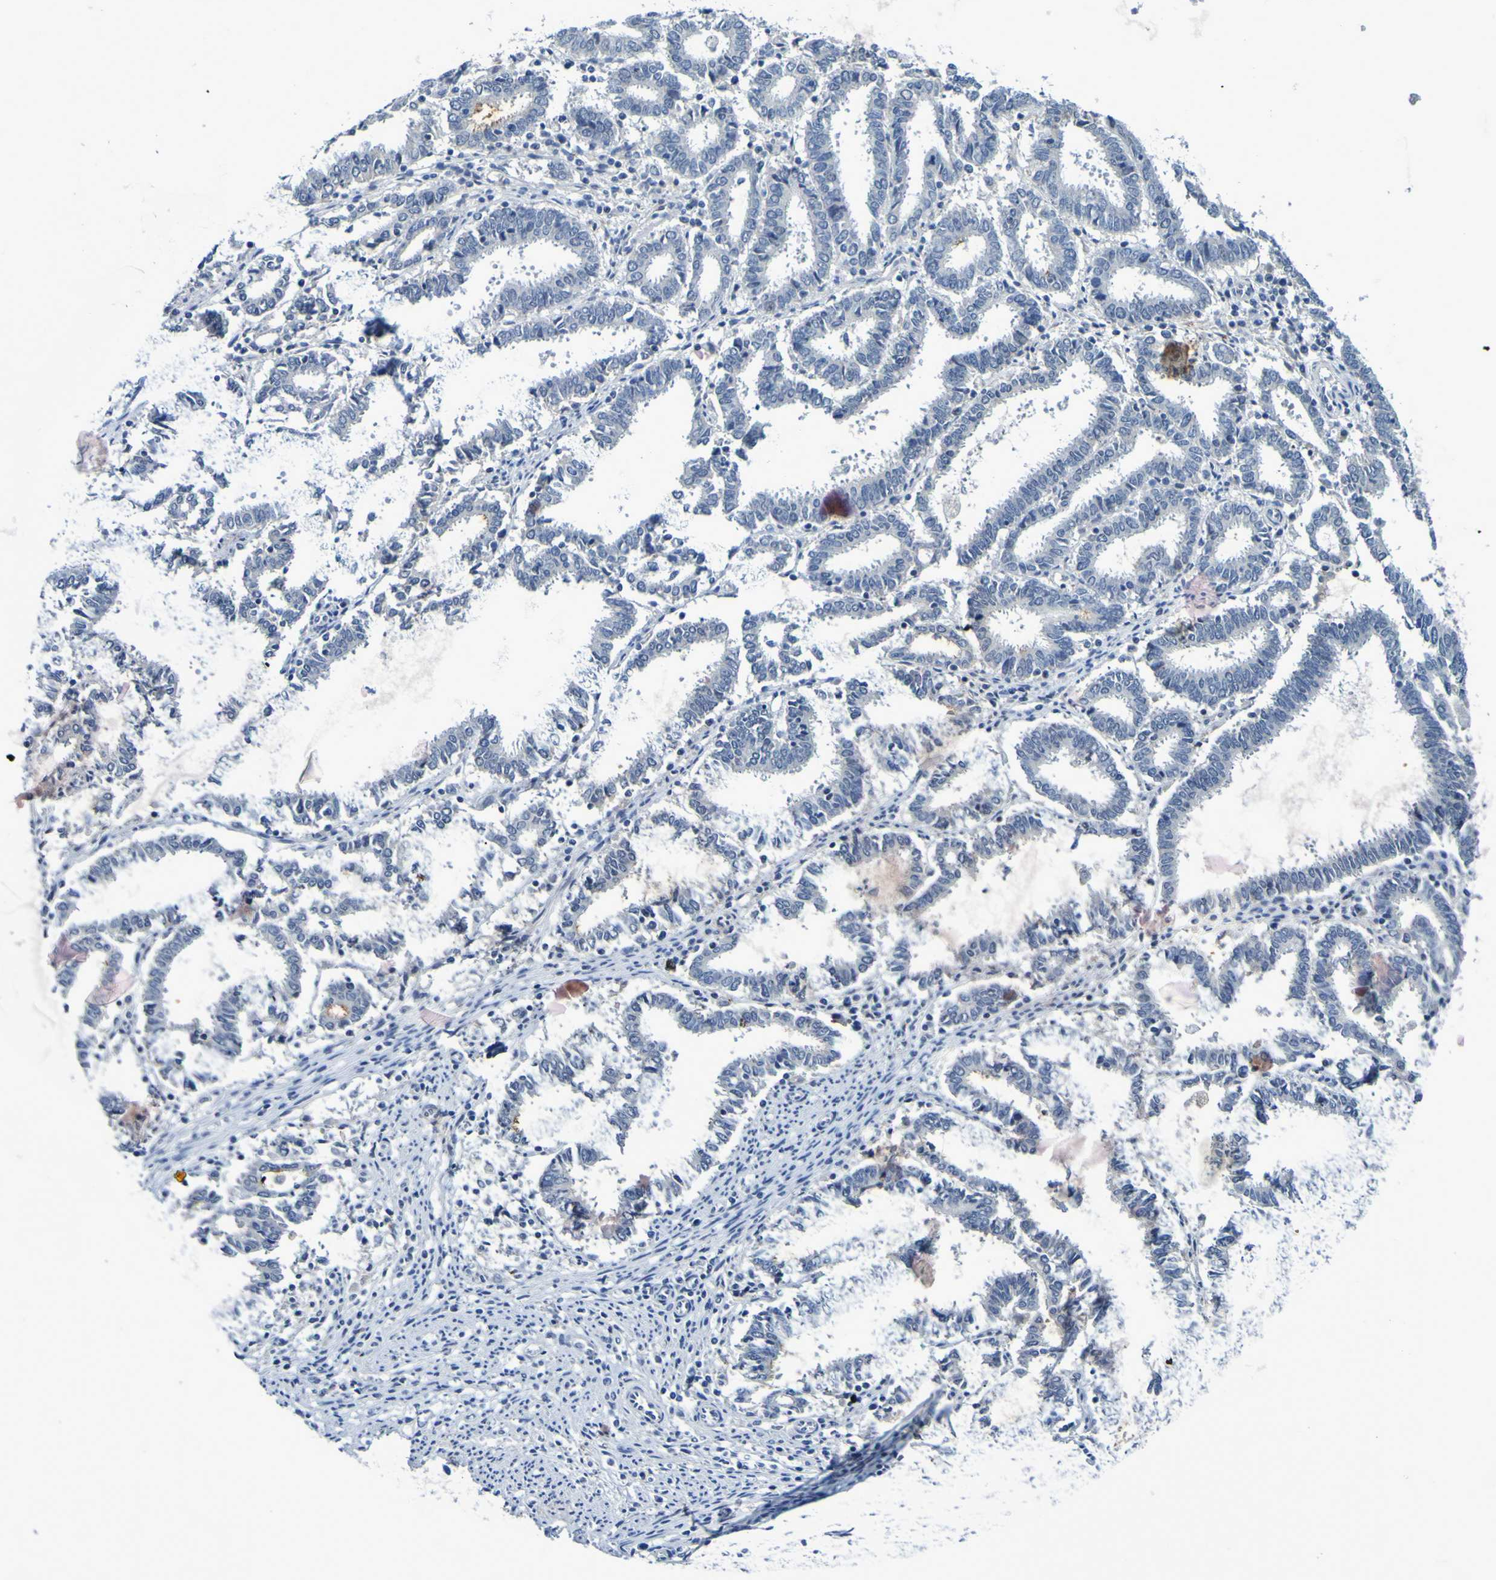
{"staining": {"intensity": "negative", "quantity": "none", "location": "none"}, "tissue": "endometrial cancer", "cell_type": "Tumor cells", "image_type": "cancer", "snomed": [{"axis": "morphology", "description": "Adenocarcinoma, NOS"}, {"axis": "topography", "description": "Uterus"}], "caption": "The histopathology image demonstrates no significant staining in tumor cells of endometrial adenocarcinoma.", "gene": "VMA21", "patient": {"sex": "female", "age": 83}}